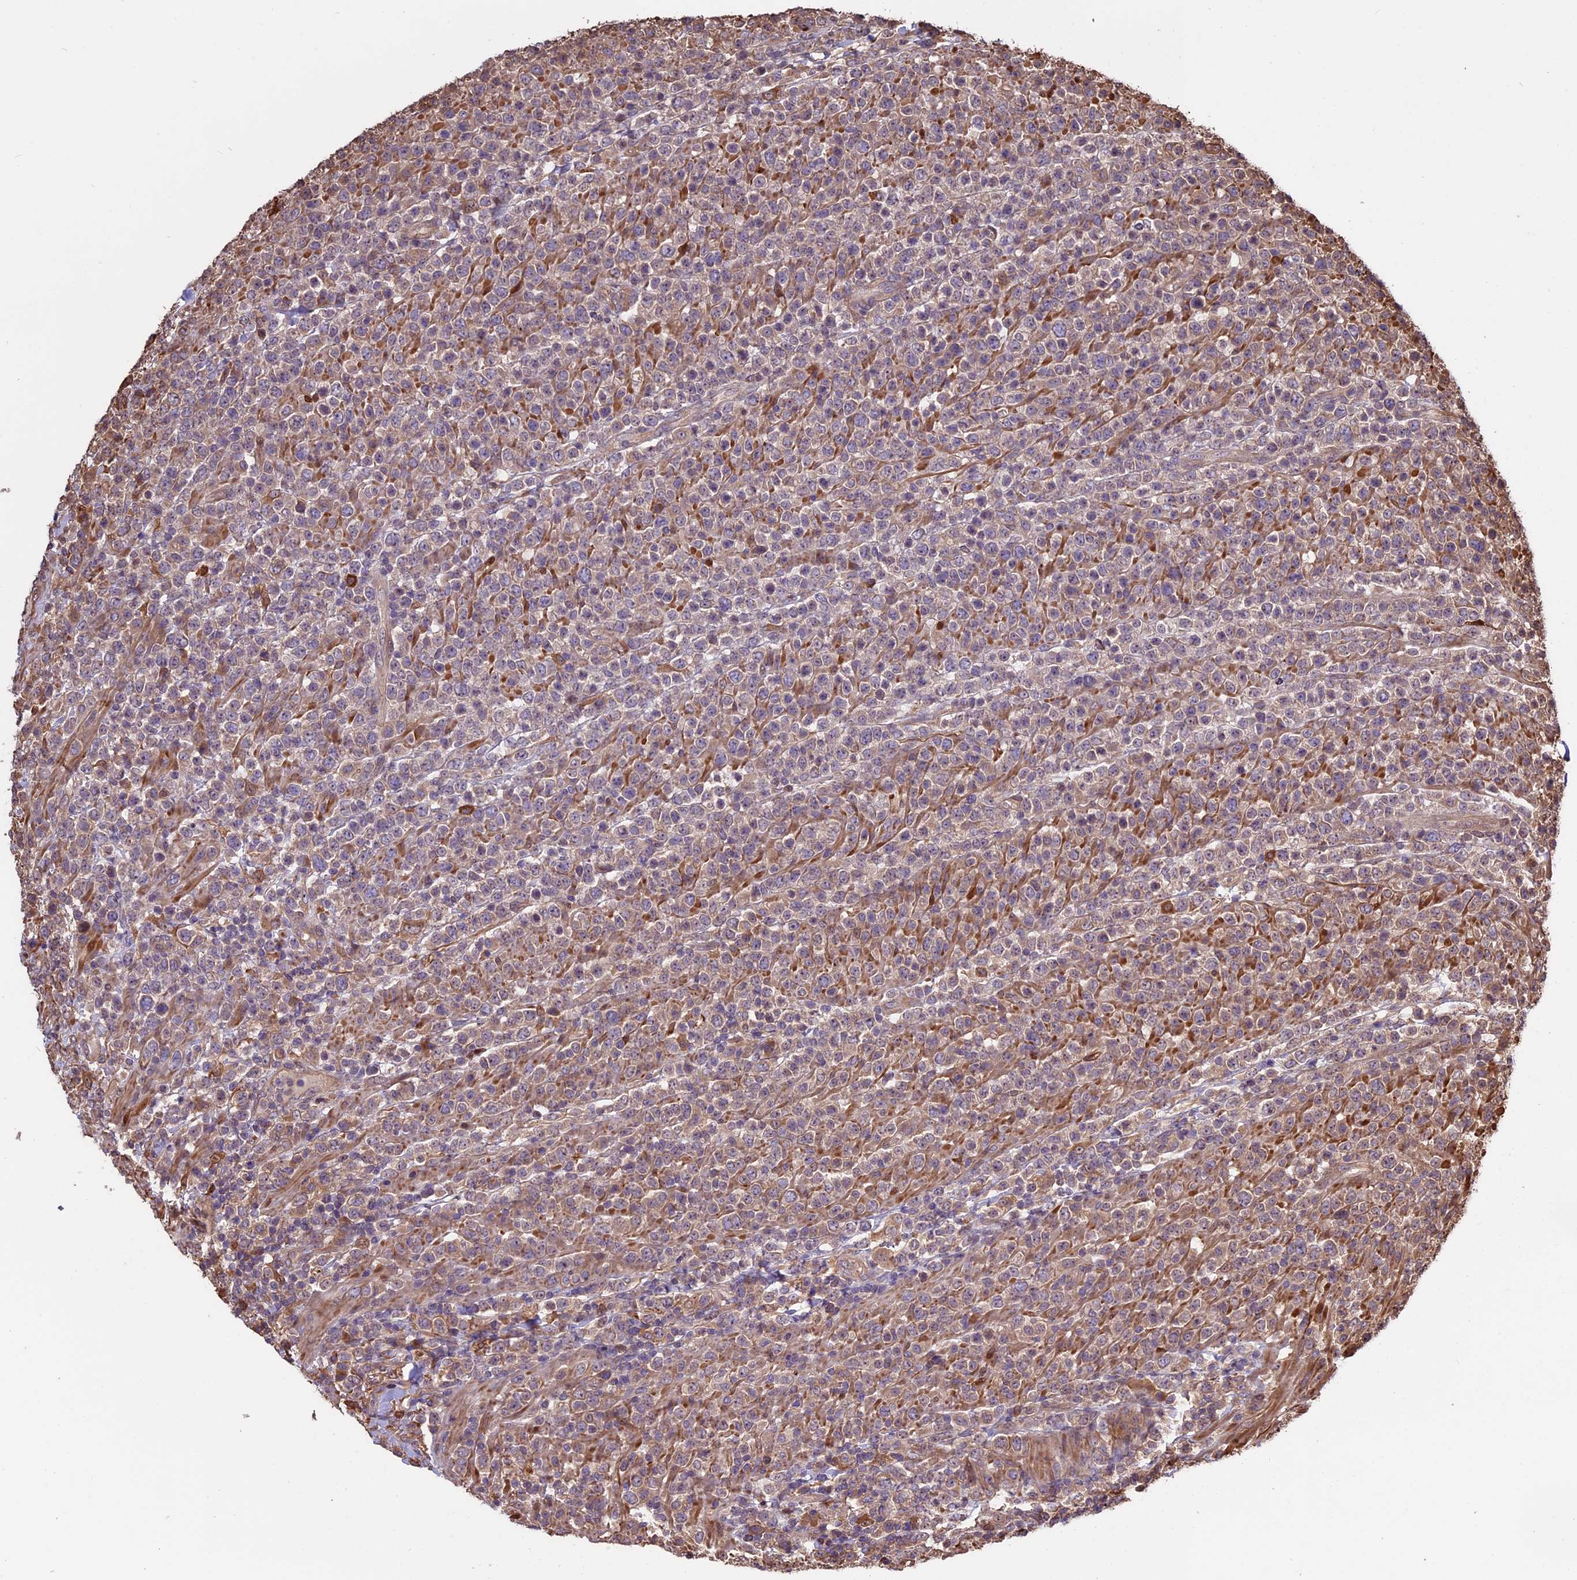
{"staining": {"intensity": "weak", "quantity": "25%-75%", "location": "cytoplasmic/membranous"}, "tissue": "lymphoma", "cell_type": "Tumor cells", "image_type": "cancer", "snomed": [{"axis": "morphology", "description": "Malignant lymphoma, non-Hodgkin's type, High grade"}, {"axis": "topography", "description": "Colon"}], "caption": "A photomicrograph of lymphoma stained for a protein displays weak cytoplasmic/membranous brown staining in tumor cells.", "gene": "VWA3A", "patient": {"sex": "female", "age": 53}}